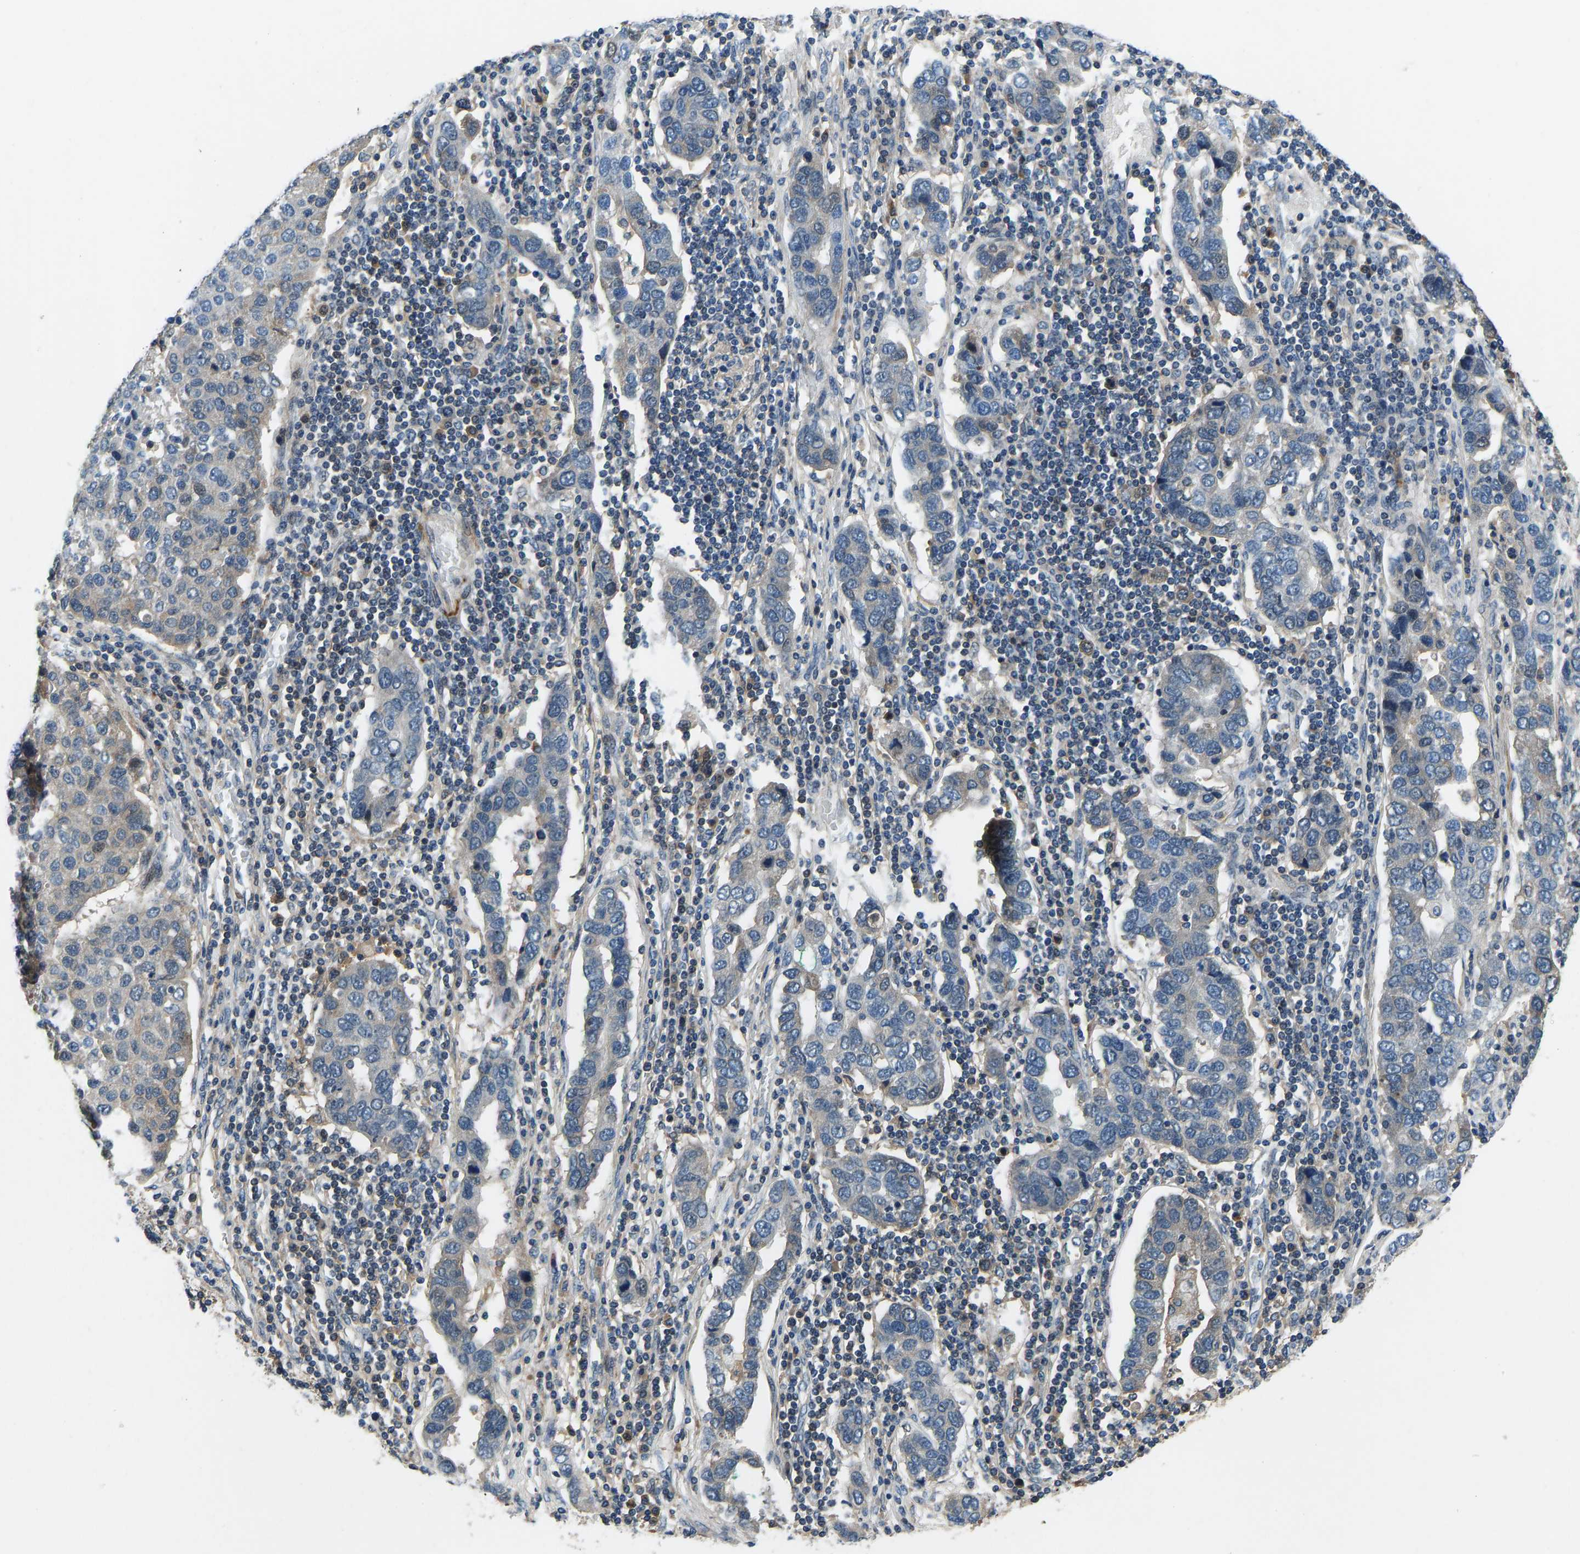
{"staining": {"intensity": "negative", "quantity": "none", "location": "none"}, "tissue": "pancreatic cancer", "cell_type": "Tumor cells", "image_type": "cancer", "snomed": [{"axis": "morphology", "description": "Adenocarcinoma, NOS"}, {"axis": "topography", "description": "Pancreas"}], "caption": "An immunohistochemistry photomicrograph of adenocarcinoma (pancreatic) is shown. There is no staining in tumor cells of adenocarcinoma (pancreatic). (Stains: DAB (3,3'-diaminobenzidine) immunohistochemistry with hematoxylin counter stain, Microscopy: brightfield microscopy at high magnification).", "gene": "RLIM", "patient": {"sex": "female", "age": 61}}